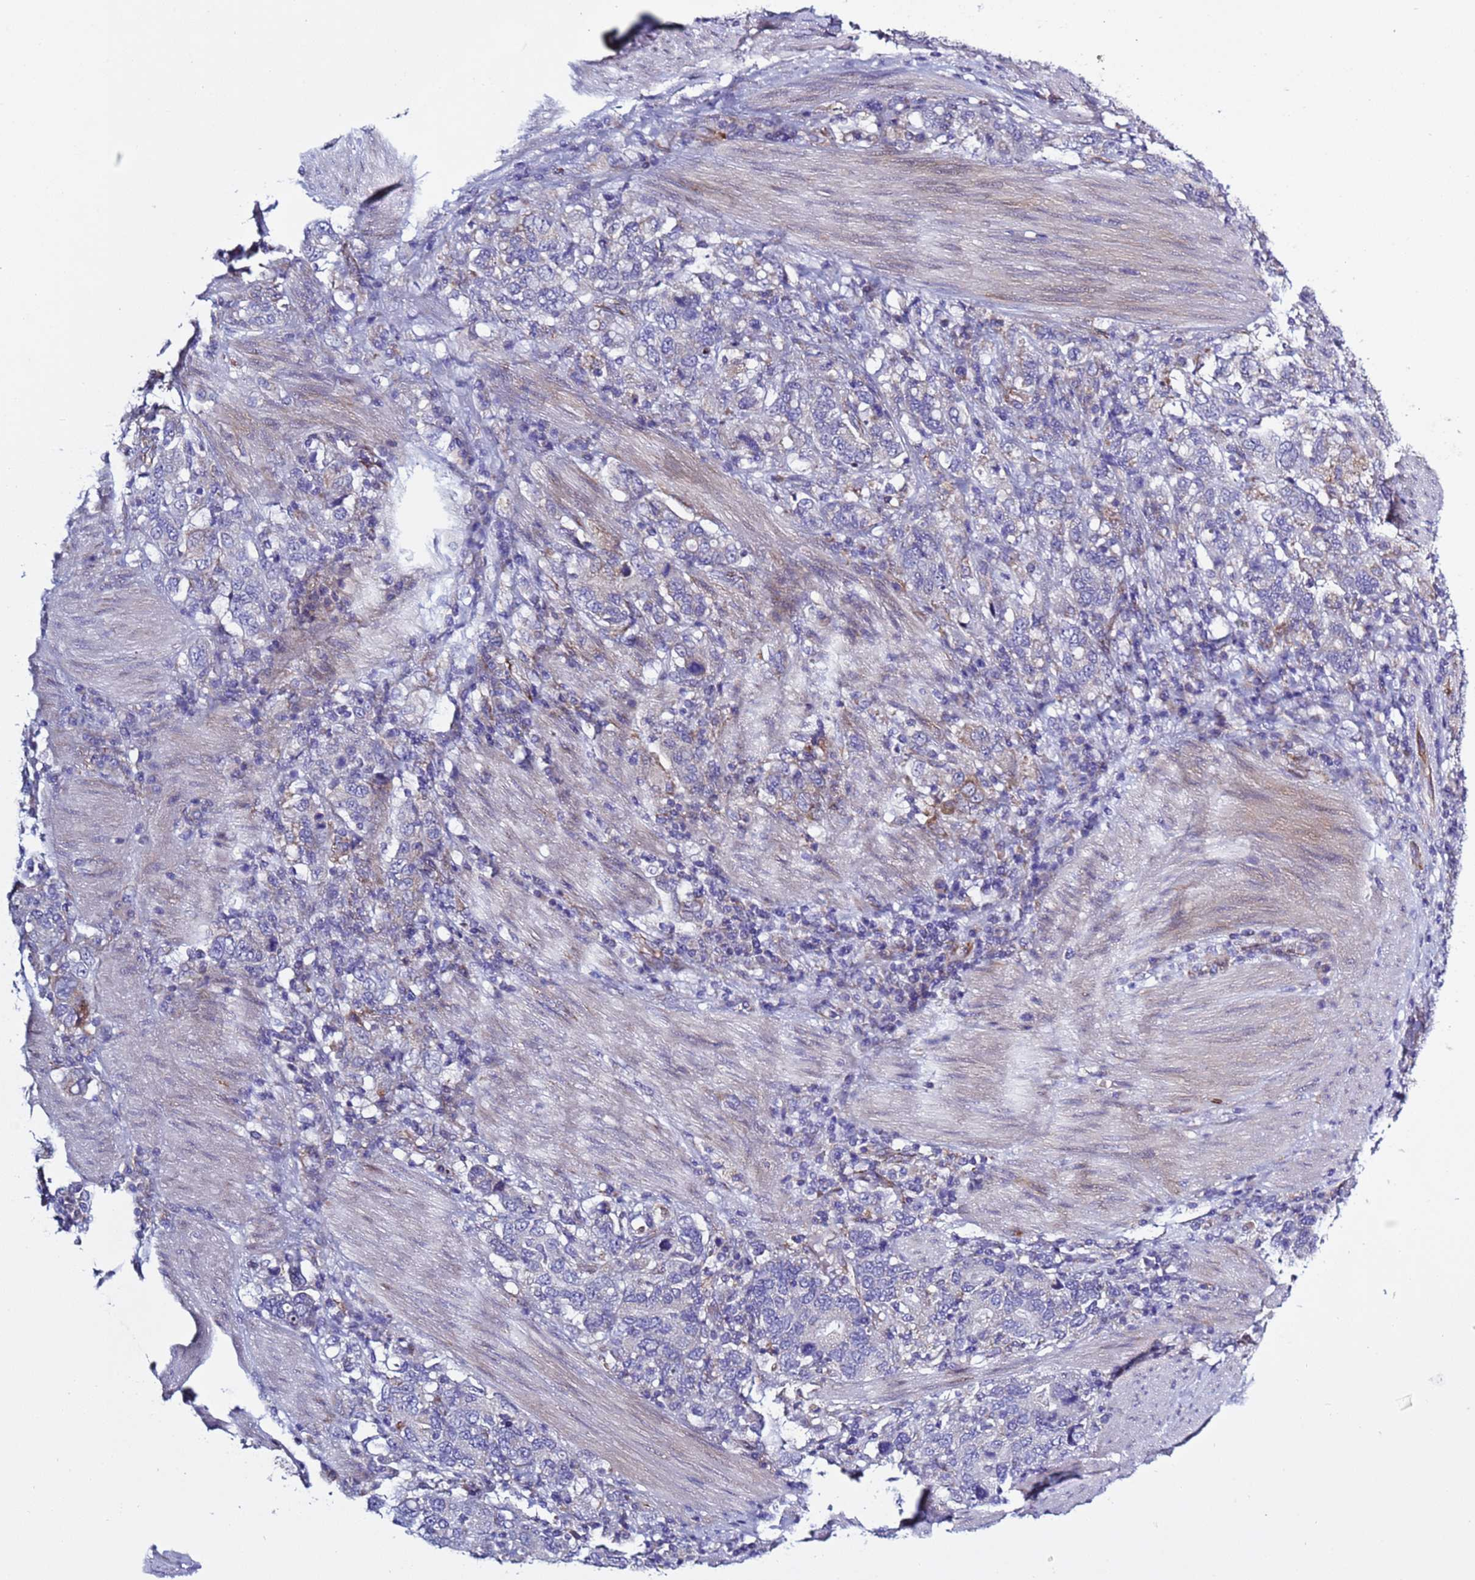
{"staining": {"intensity": "moderate", "quantity": "<25%", "location": "cytoplasmic/membranous"}, "tissue": "stomach cancer", "cell_type": "Tumor cells", "image_type": "cancer", "snomed": [{"axis": "morphology", "description": "Adenocarcinoma, NOS"}, {"axis": "topography", "description": "Stomach, upper"}, {"axis": "topography", "description": "Stomach"}], "caption": "Stomach cancer stained for a protein (brown) displays moderate cytoplasmic/membranous positive positivity in approximately <25% of tumor cells.", "gene": "ABHD17B", "patient": {"sex": "male", "age": 62}}